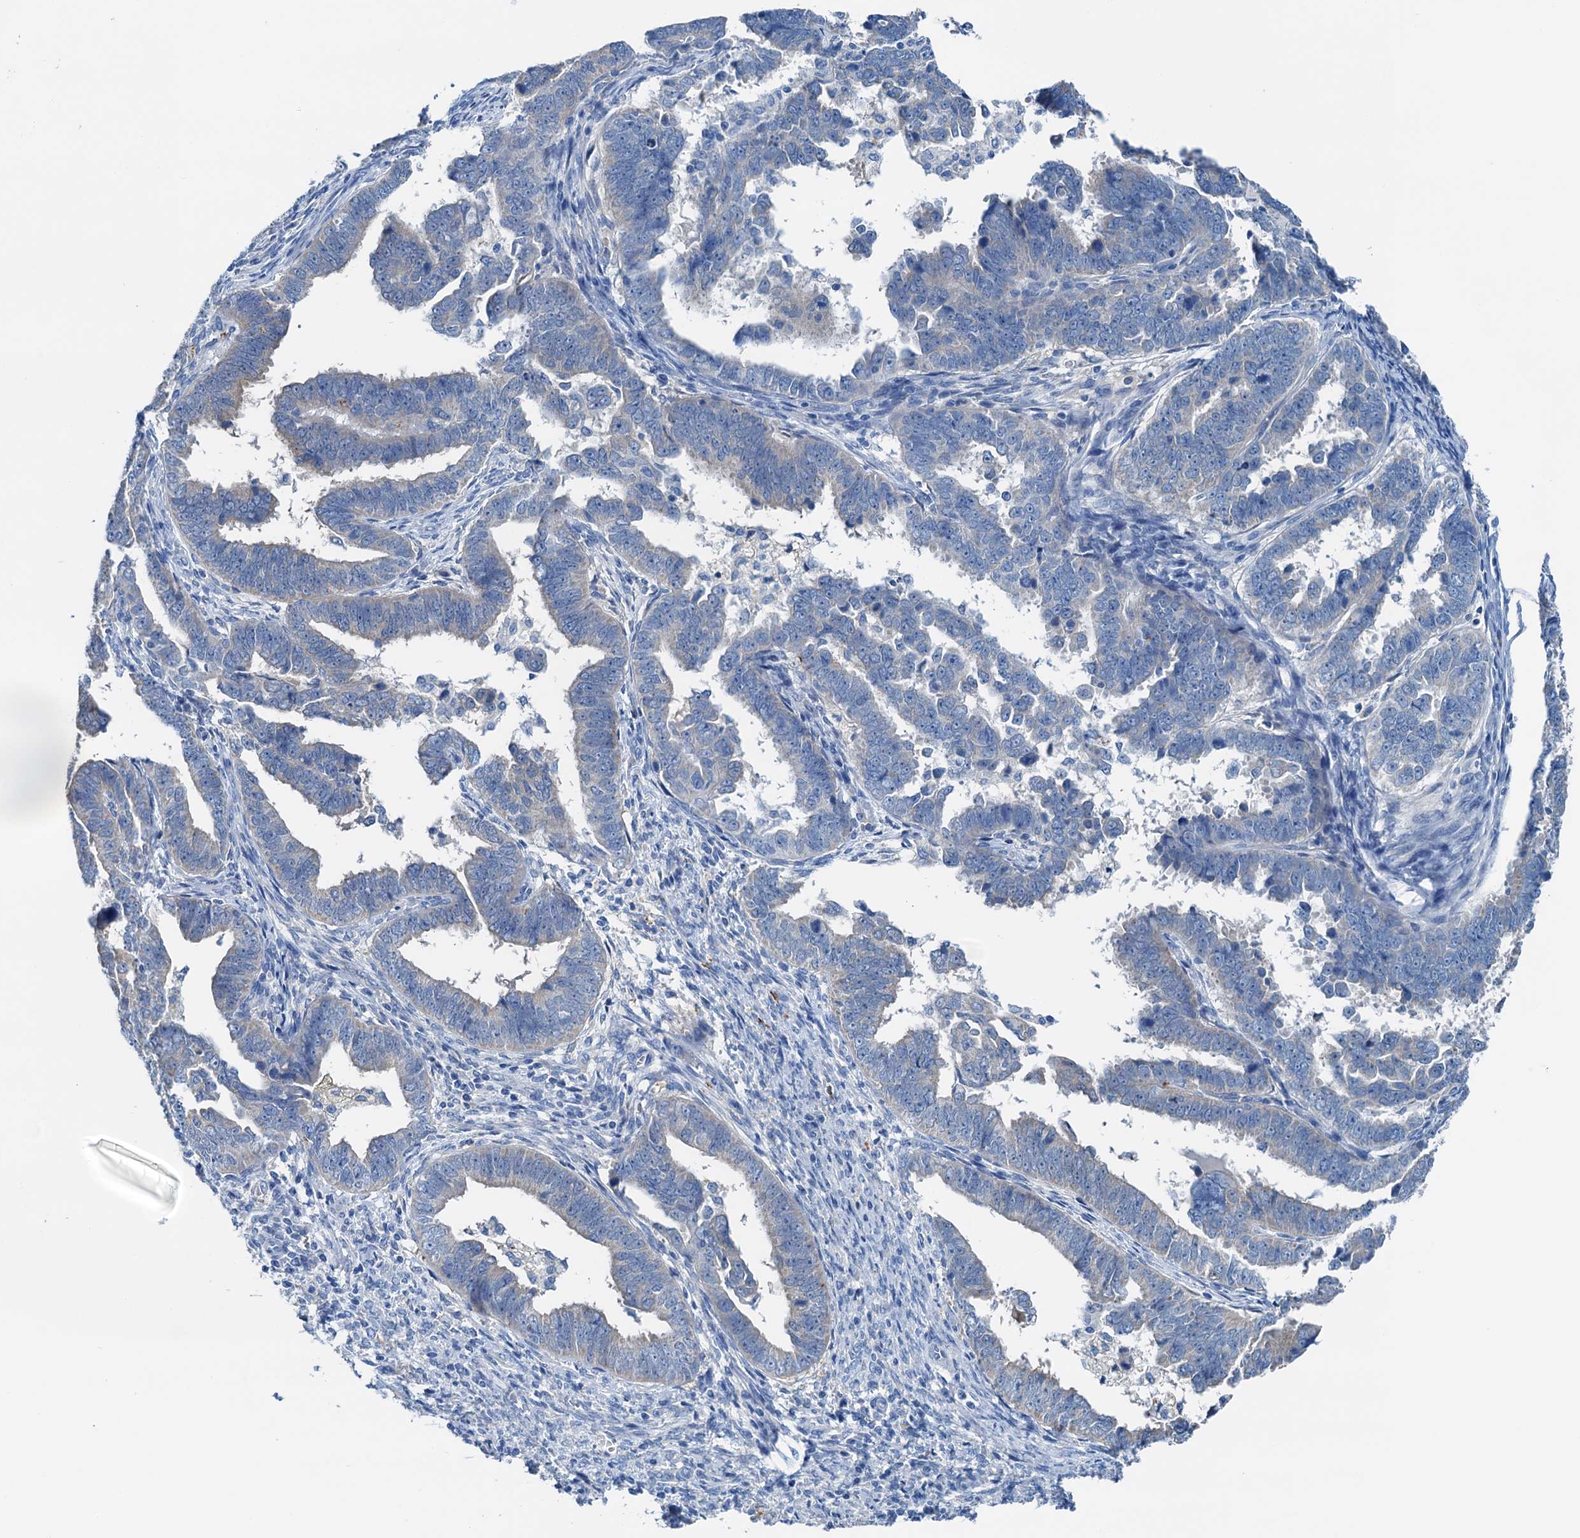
{"staining": {"intensity": "weak", "quantity": "<25%", "location": "cytoplasmic/membranous"}, "tissue": "endometrial cancer", "cell_type": "Tumor cells", "image_type": "cancer", "snomed": [{"axis": "morphology", "description": "Adenocarcinoma, NOS"}, {"axis": "topography", "description": "Endometrium"}], "caption": "This is an IHC image of human endometrial adenocarcinoma. There is no positivity in tumor cells.", "gene": "C1QTNF4", "patient": {"sex": "female", "age": 75}}